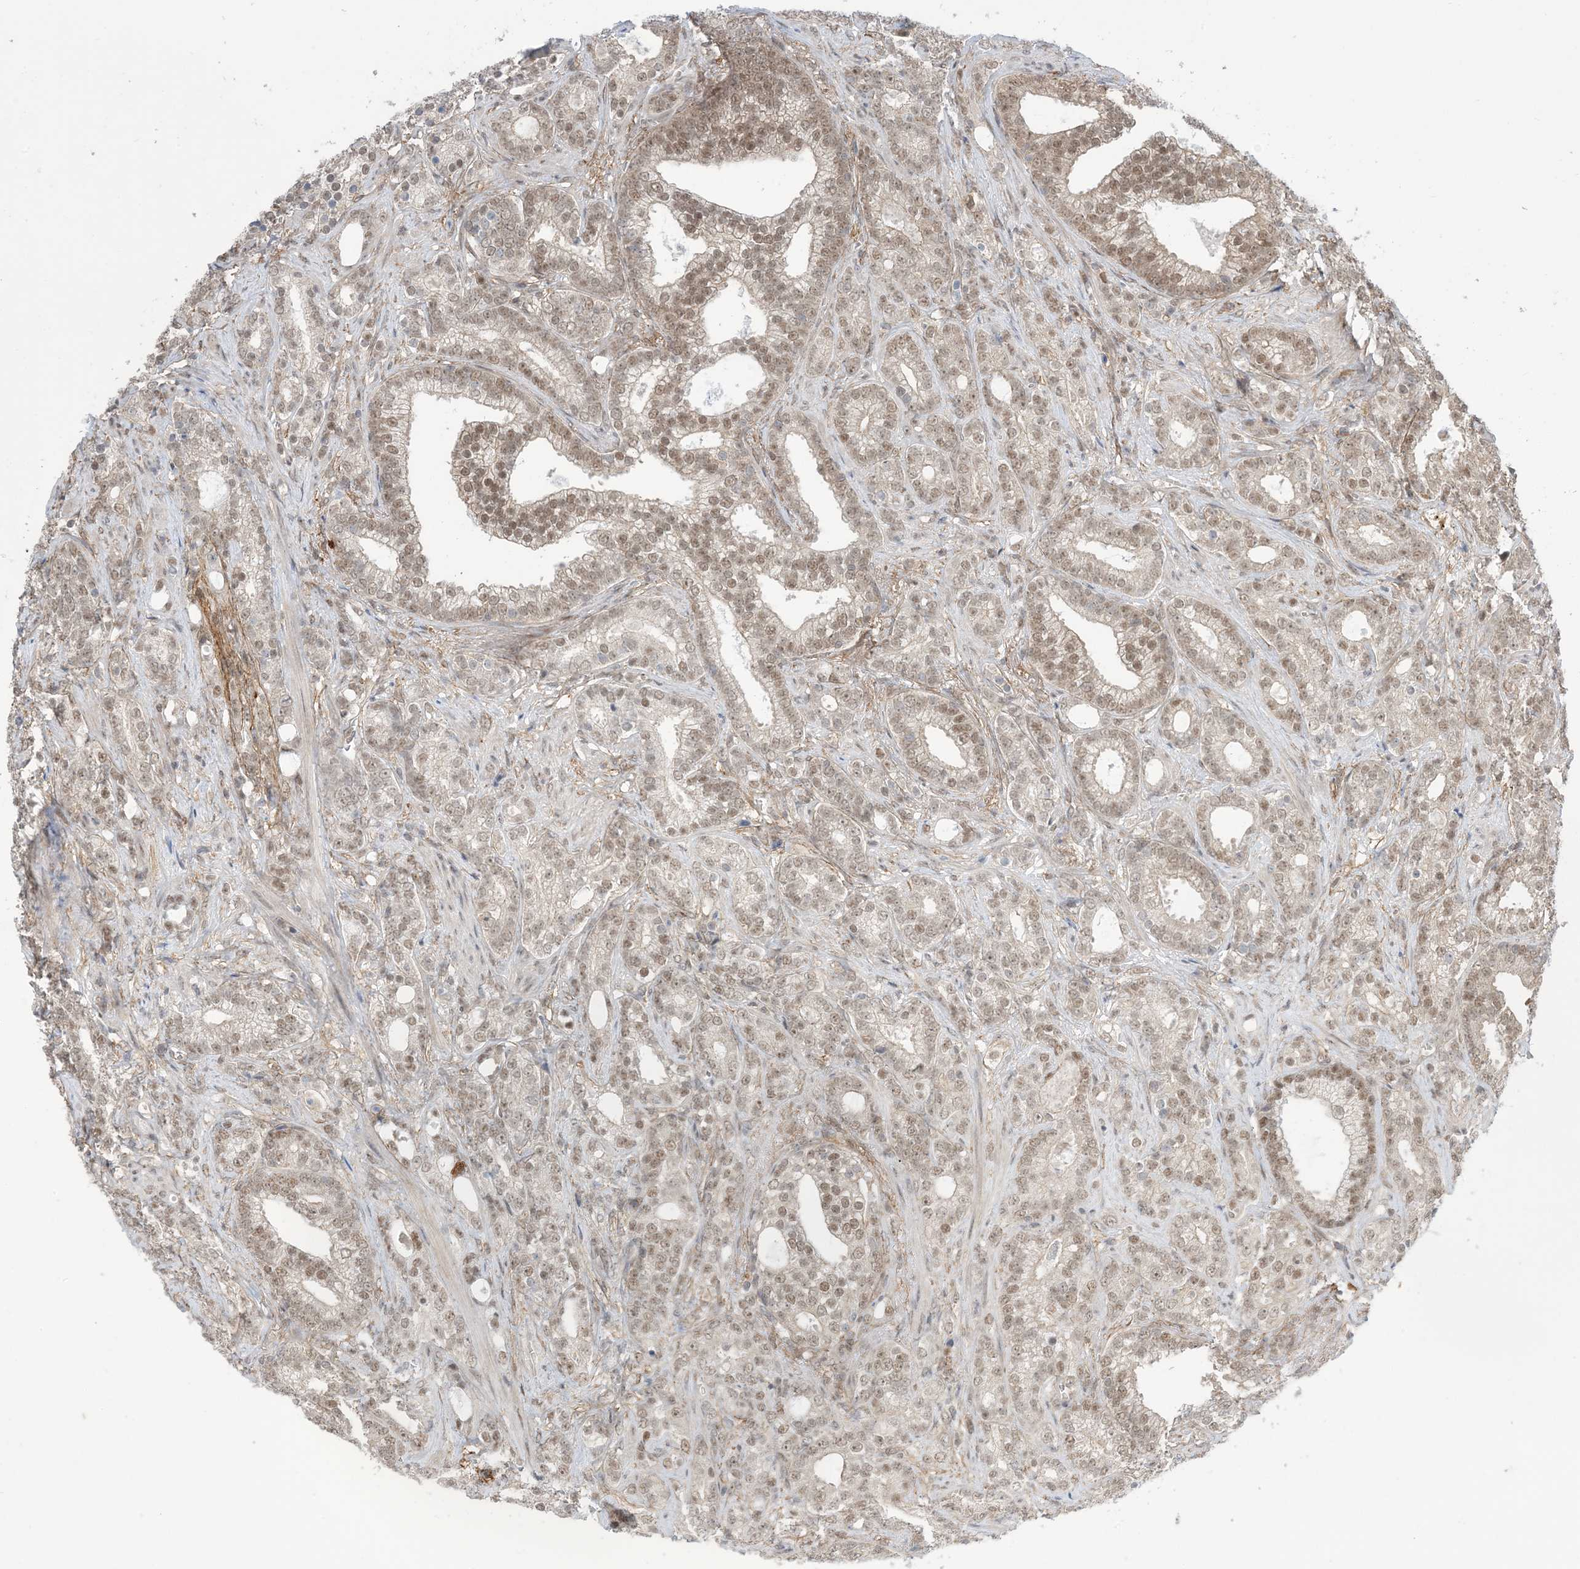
{"staining": {"intensity": "weak", "quantity": ">75%", "location": "nuclear"}, "tissue": "prostate cancer", "cell_type": "Tumor cells", "image_type": "cancer", "snomed": [{"axis": "morphology", "description": "Adenocarcinoma, High grade"}, {"axis": "topography", "description": "Prostate and seminal vesicle, NOS"}], "caption": "There is low levels of weak nuclear staining in tumor cells of prostate cancer (adenocarcinoma (high-grade)), as demonstrated by immunohistochemical staining (brown color).", "gene": "ZNF8", "patient": {"sex": "male", "age": 67}}